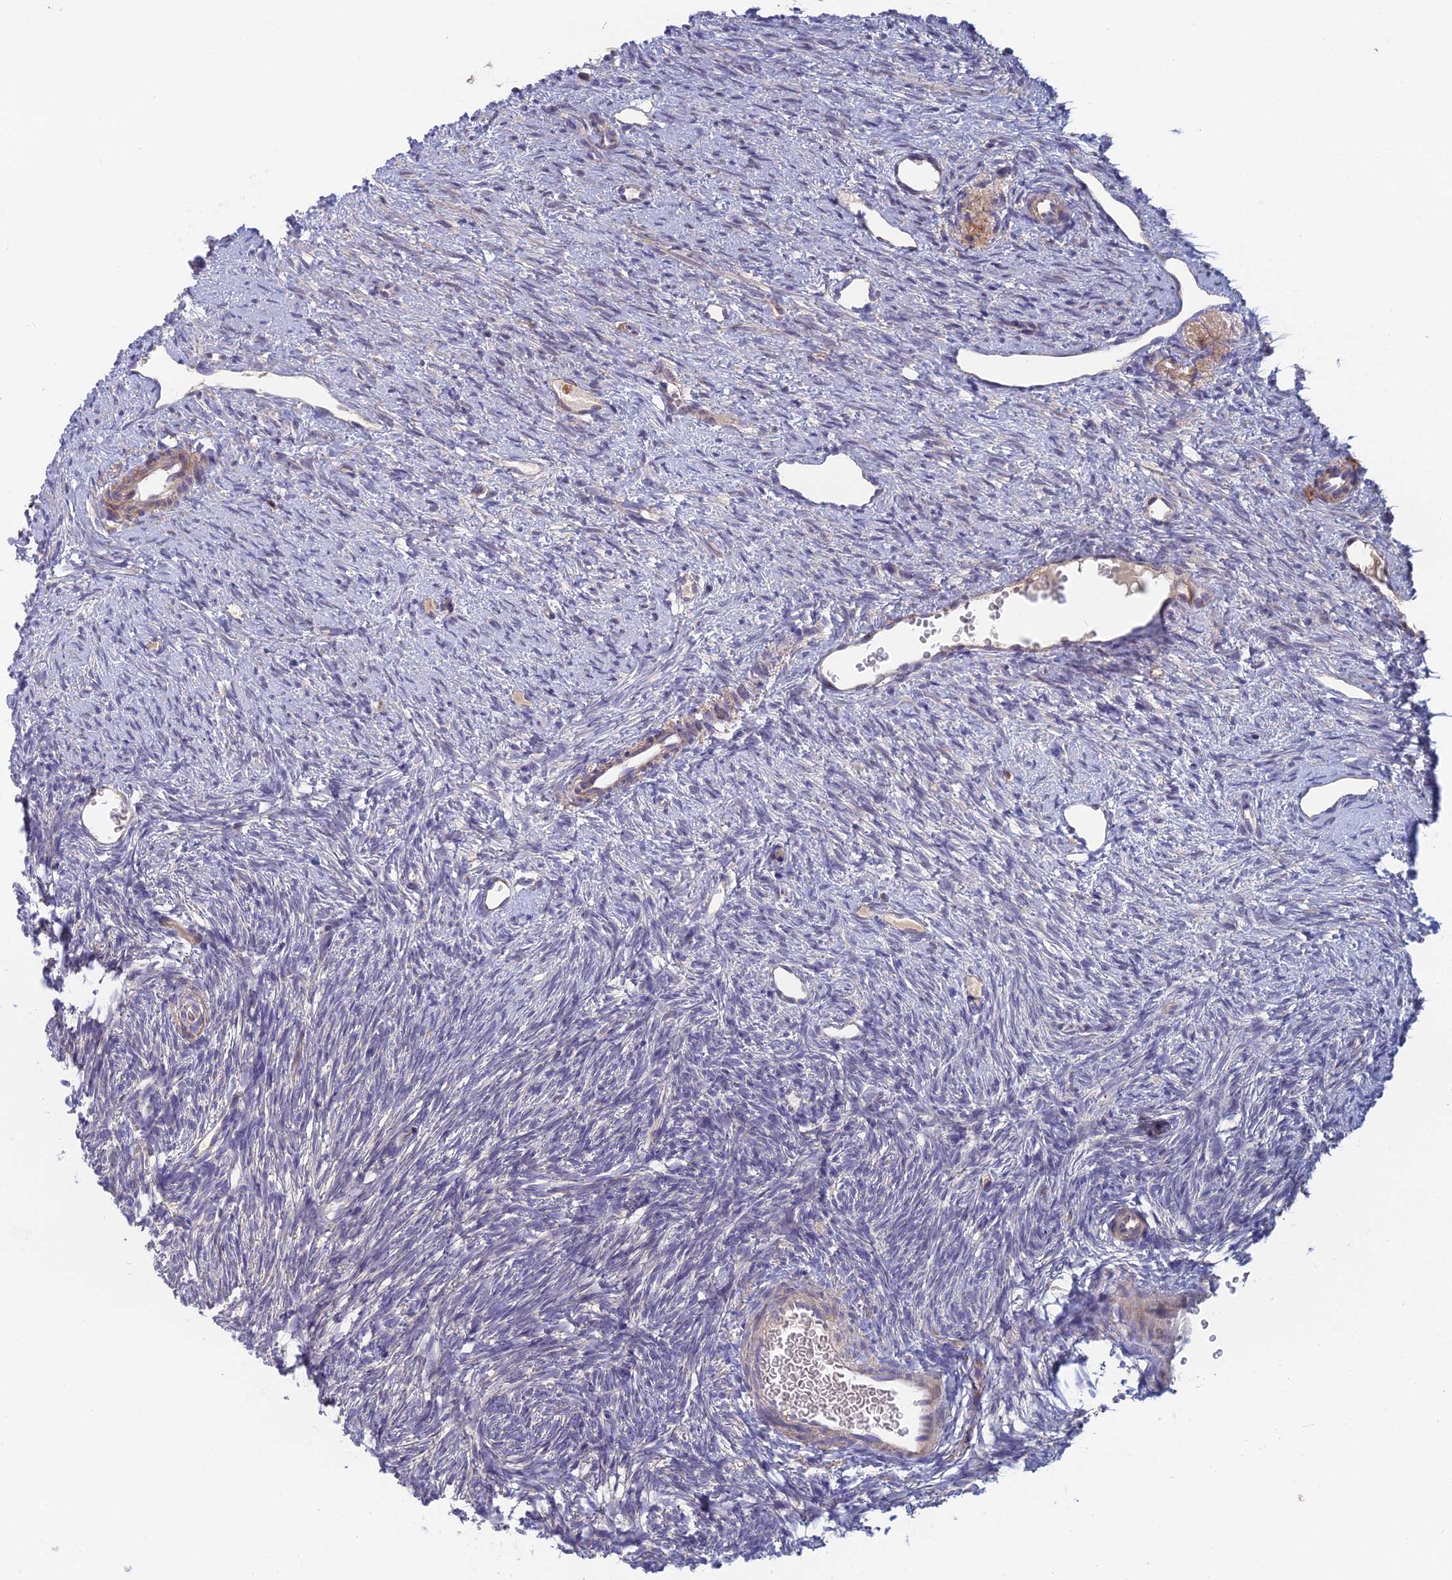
{"staining": {"intensity": "negative", "quantity": "none", "location": "none"}, "tissue": "ovary", "cell_type": "Ovarian stroma cells", "image_type": "normal", "snomed": [{"axis": "morphology", "description": "Normal tissue, NOS"}, {"axis": "topography", "description": "Ovary"}], "caption": "High power microscopy micrograph of an immunohistochemistry micrograph of unremarkable ovary, revealing no significant positivity in ovarian stroma cells.", "gene": "IFTAP", "patient": {"sex": "female", "age": 51}}